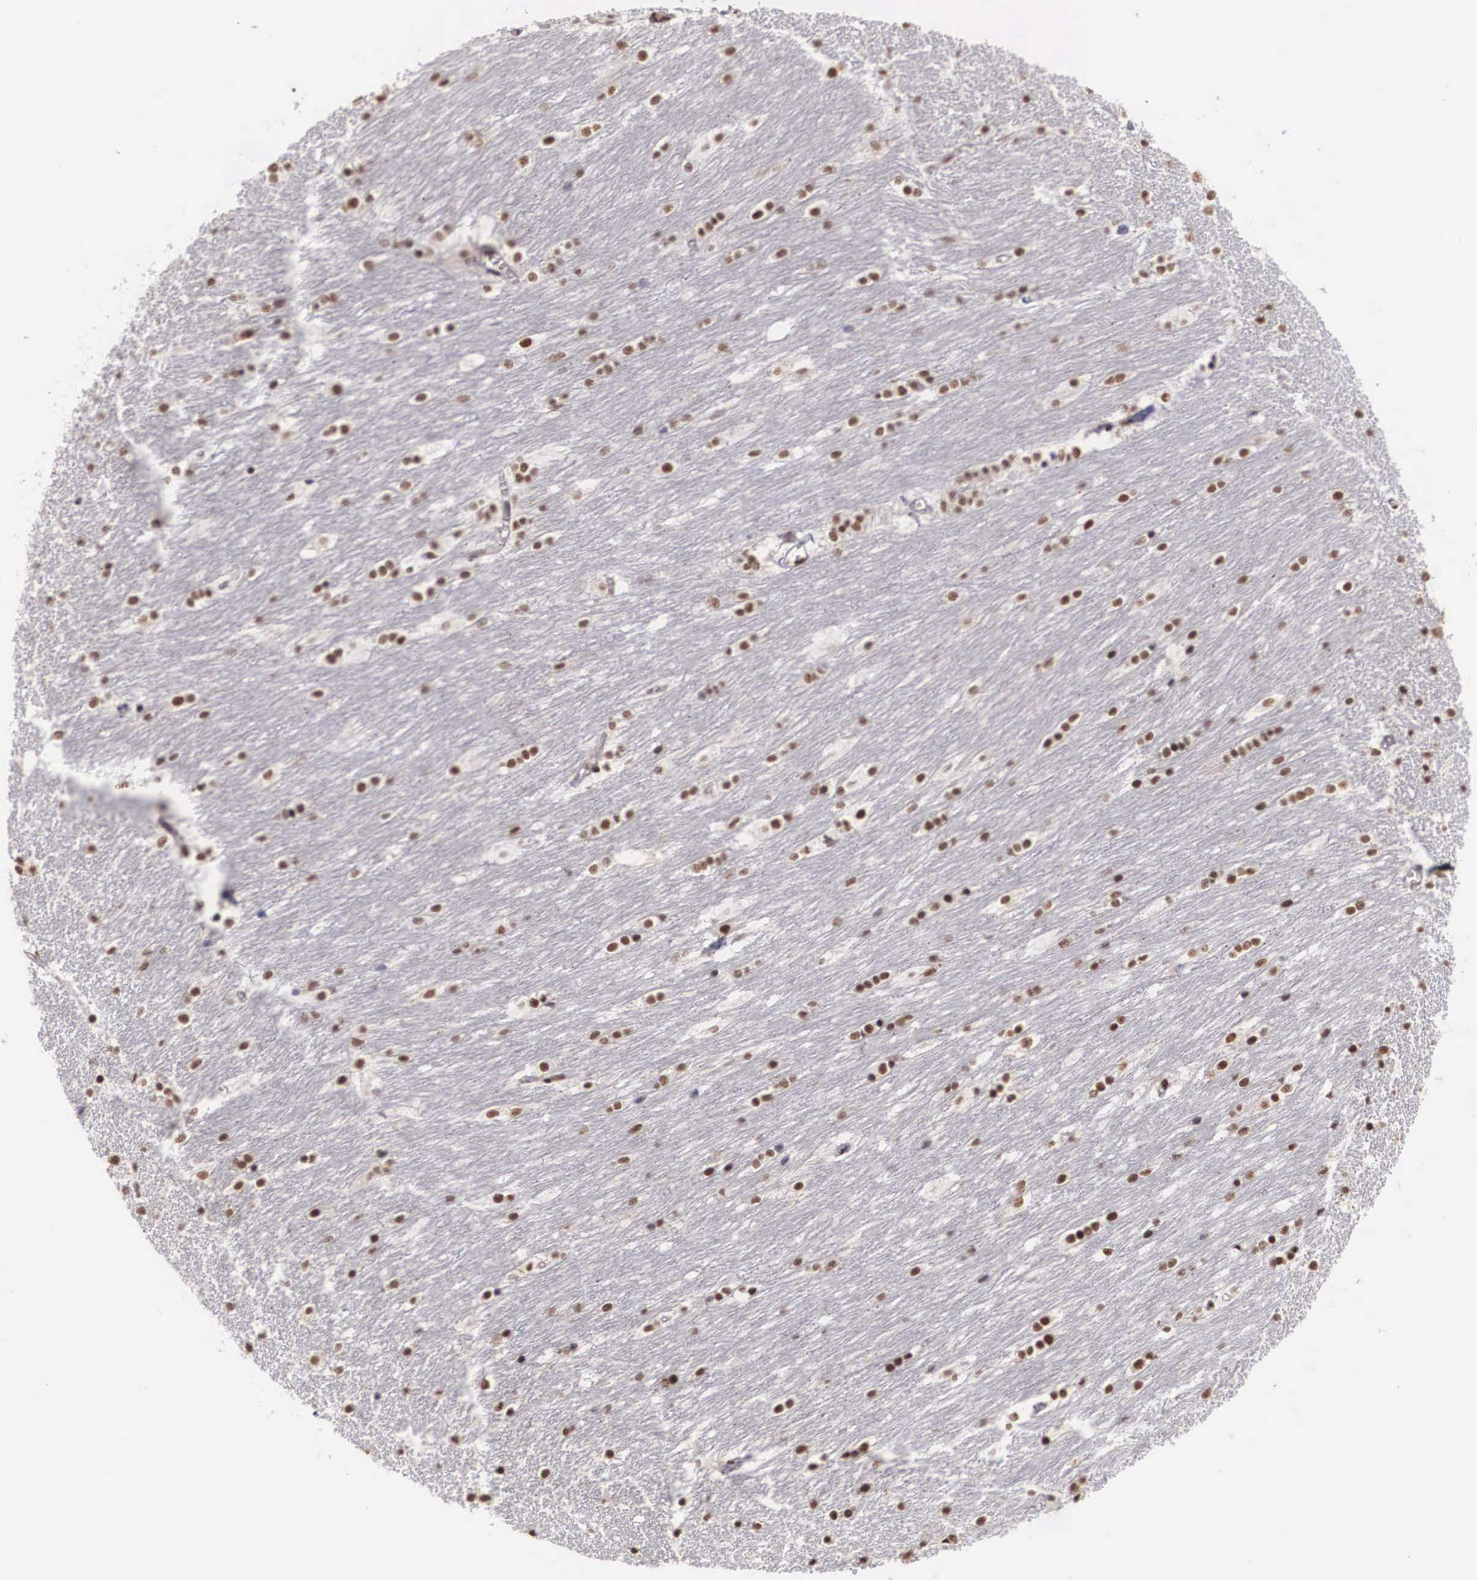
{"staining": {"intensity": "moderate", "quantity": "25%-75%", "location": "nuclear"}, "tissue": "caudate", "cell_type": "Glial cells", "image_type": "normal", "snomed": [{"axis": "morphology", "description": "Normal tissue, NOS"}, {"axis": "topography", "description": "Lateral ventricle wall"}], "caption": "Immunohistochemical staining of unremarkable caudate reveals moderate nuclear protein expression in approximately 25%-75% of glial cells. The staining is performed using DAB (3,3'-diaminobenzidine) brown chromogen to label protein expression. The nuclei are counter-stained blue using hematoxylin.", "gene": "HTATSF1", "patient": {"sex": "female", "age": 19}}